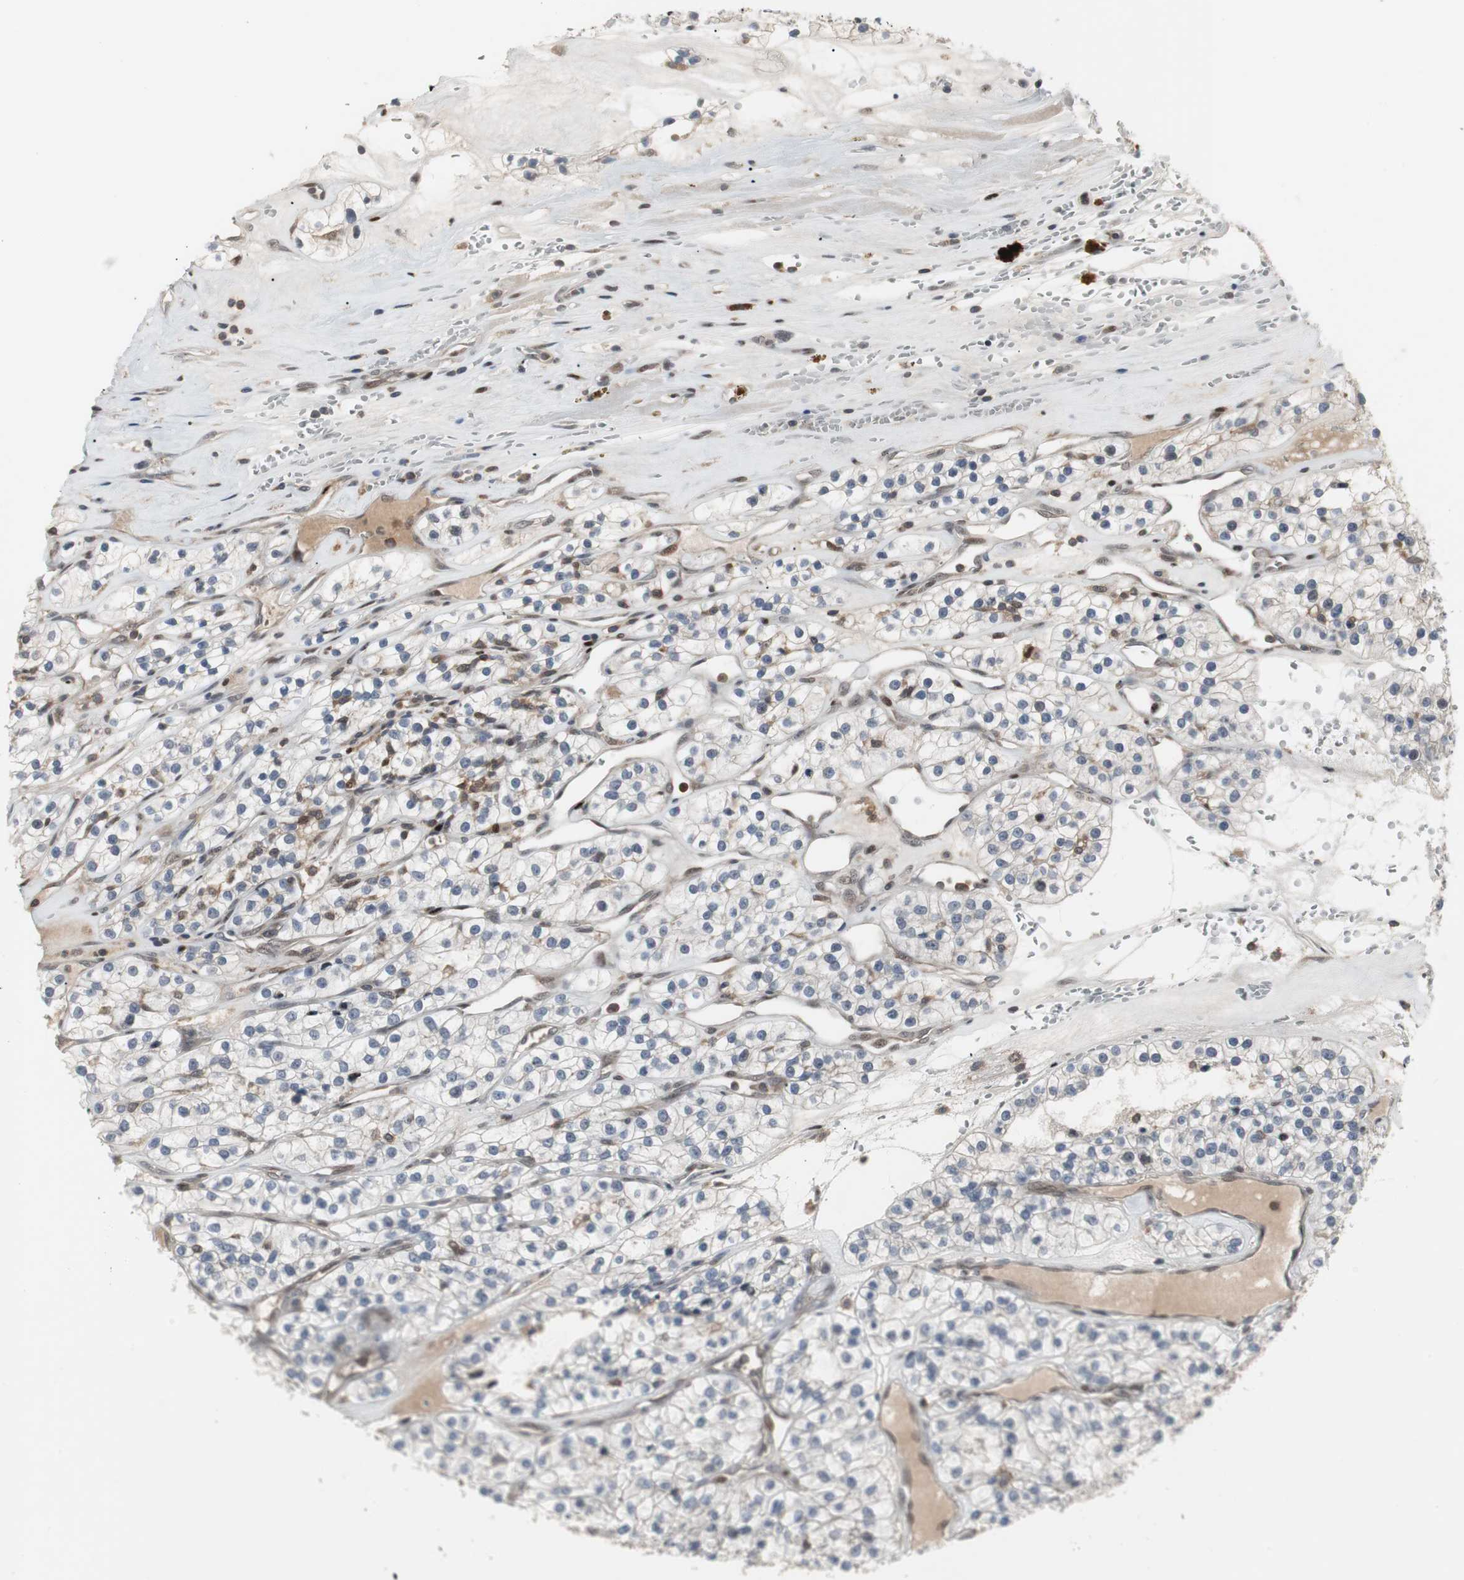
{"staining": {"intensity": "negative", "quantity": "none", "location": "none"}, "tissue": "renal cancer", "cell_type": "Tumor cells", "image_type": "cancer", "snomed": [{"axis": "morphology", "description": "Adenocarcinoma, NOS"}, {"axis": "topography", "description": "Kidney"}], "caption": "Immunohistochemical staining of renal cancer displays no significant positivity in tumor cells.", "gene": "GRK2", "patient": {"sex": "female", "age": 57}}